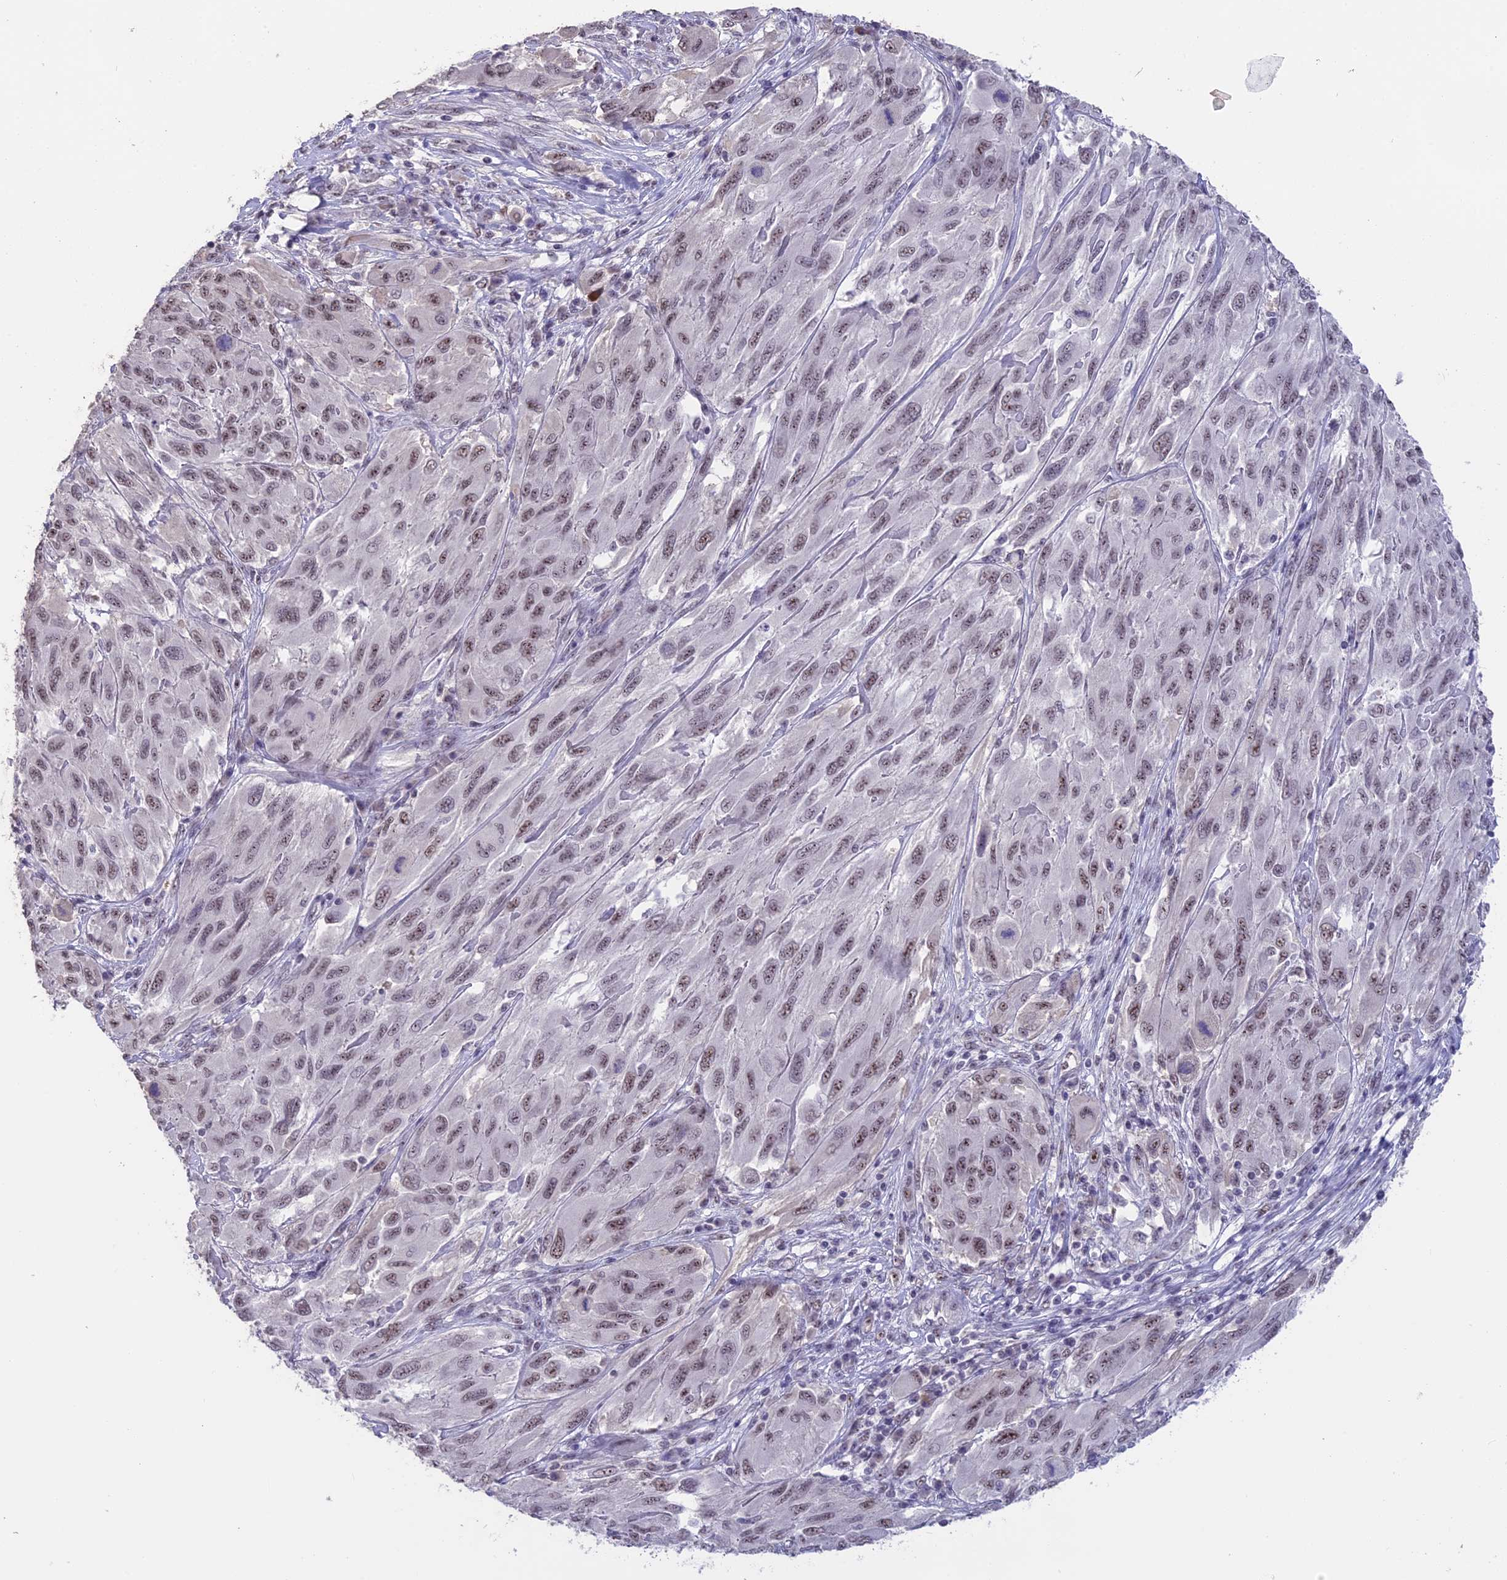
{"staining": {"intensity": "moderate", "quantity": ">75%", "location": "nuclear"}, "tissue": "melanoma", "cell_type": "Tumor cells", "image_type": "cancer", "snomed": [{"axis": "morphology", "description": "Malignant melanoma, NOS"}, {"axis": "topography", "description": "Skin"}], "caption": "This micrograph demonstrates immunohistochemistry (IHC) staining of human melanoma, with medium moderate nuclear positivity in about >75% of tumor cells.", "gene": "SETD2", "patient": {"sex": "female", "age": 91}}